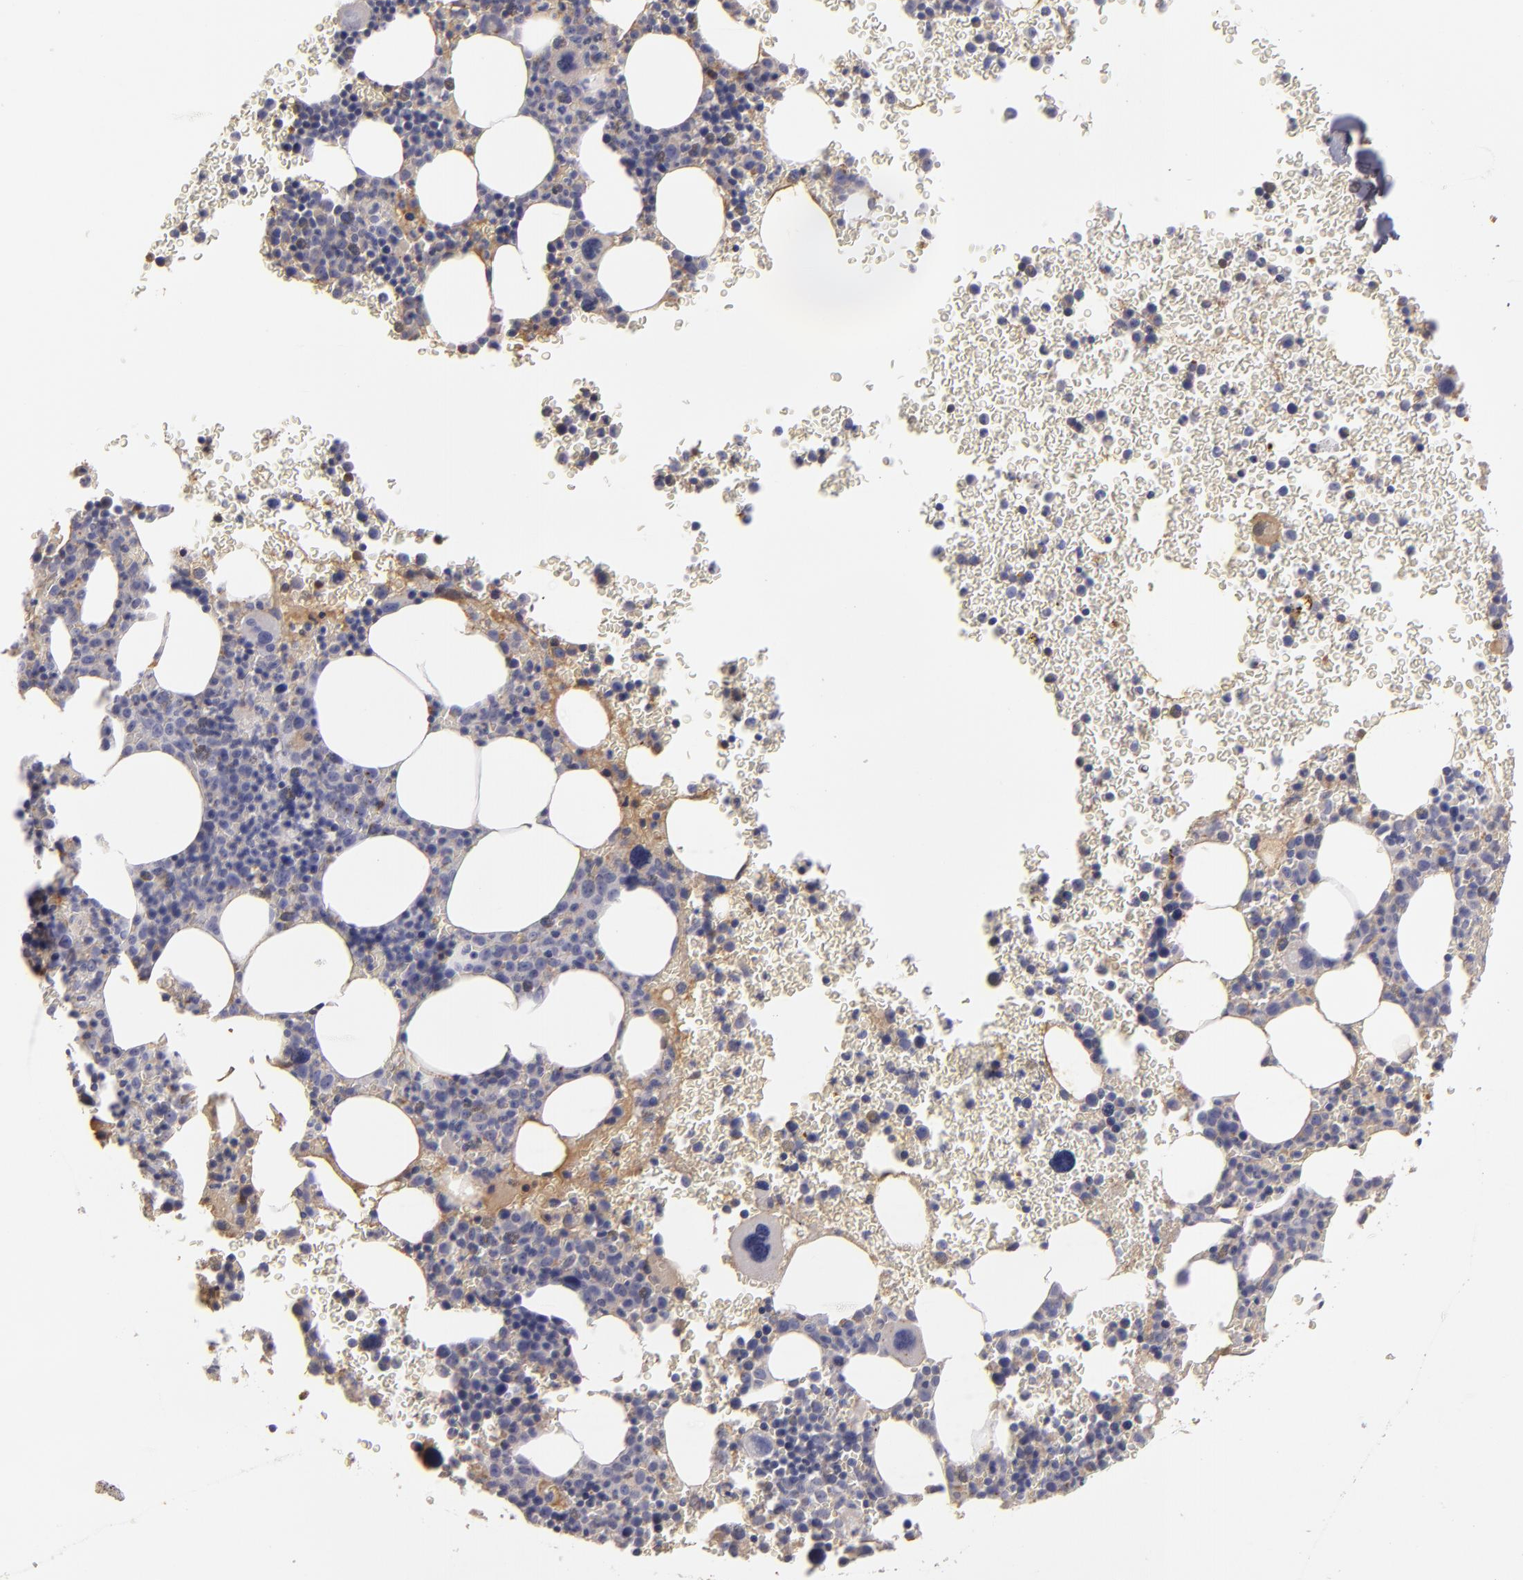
{"staining": {"intensity": "negative", "quantity": "none", "location": "none"}, "tissue": "bone marrow", "cell_type": "Hematopoietic cells", "image_type": "normal", "snomed": [{"axis": "morphology", "description": "Normal tissue, NOS"}, {"axis": "topography", "description": "Bone marrow"}], "caption": "This is an immunohistochemistry image of unremarkable human bone marrow. There is no positivity in hematopoietic cells.", "gene": "SERPINA1", "patient": {"sex": "male", "age": 69}}